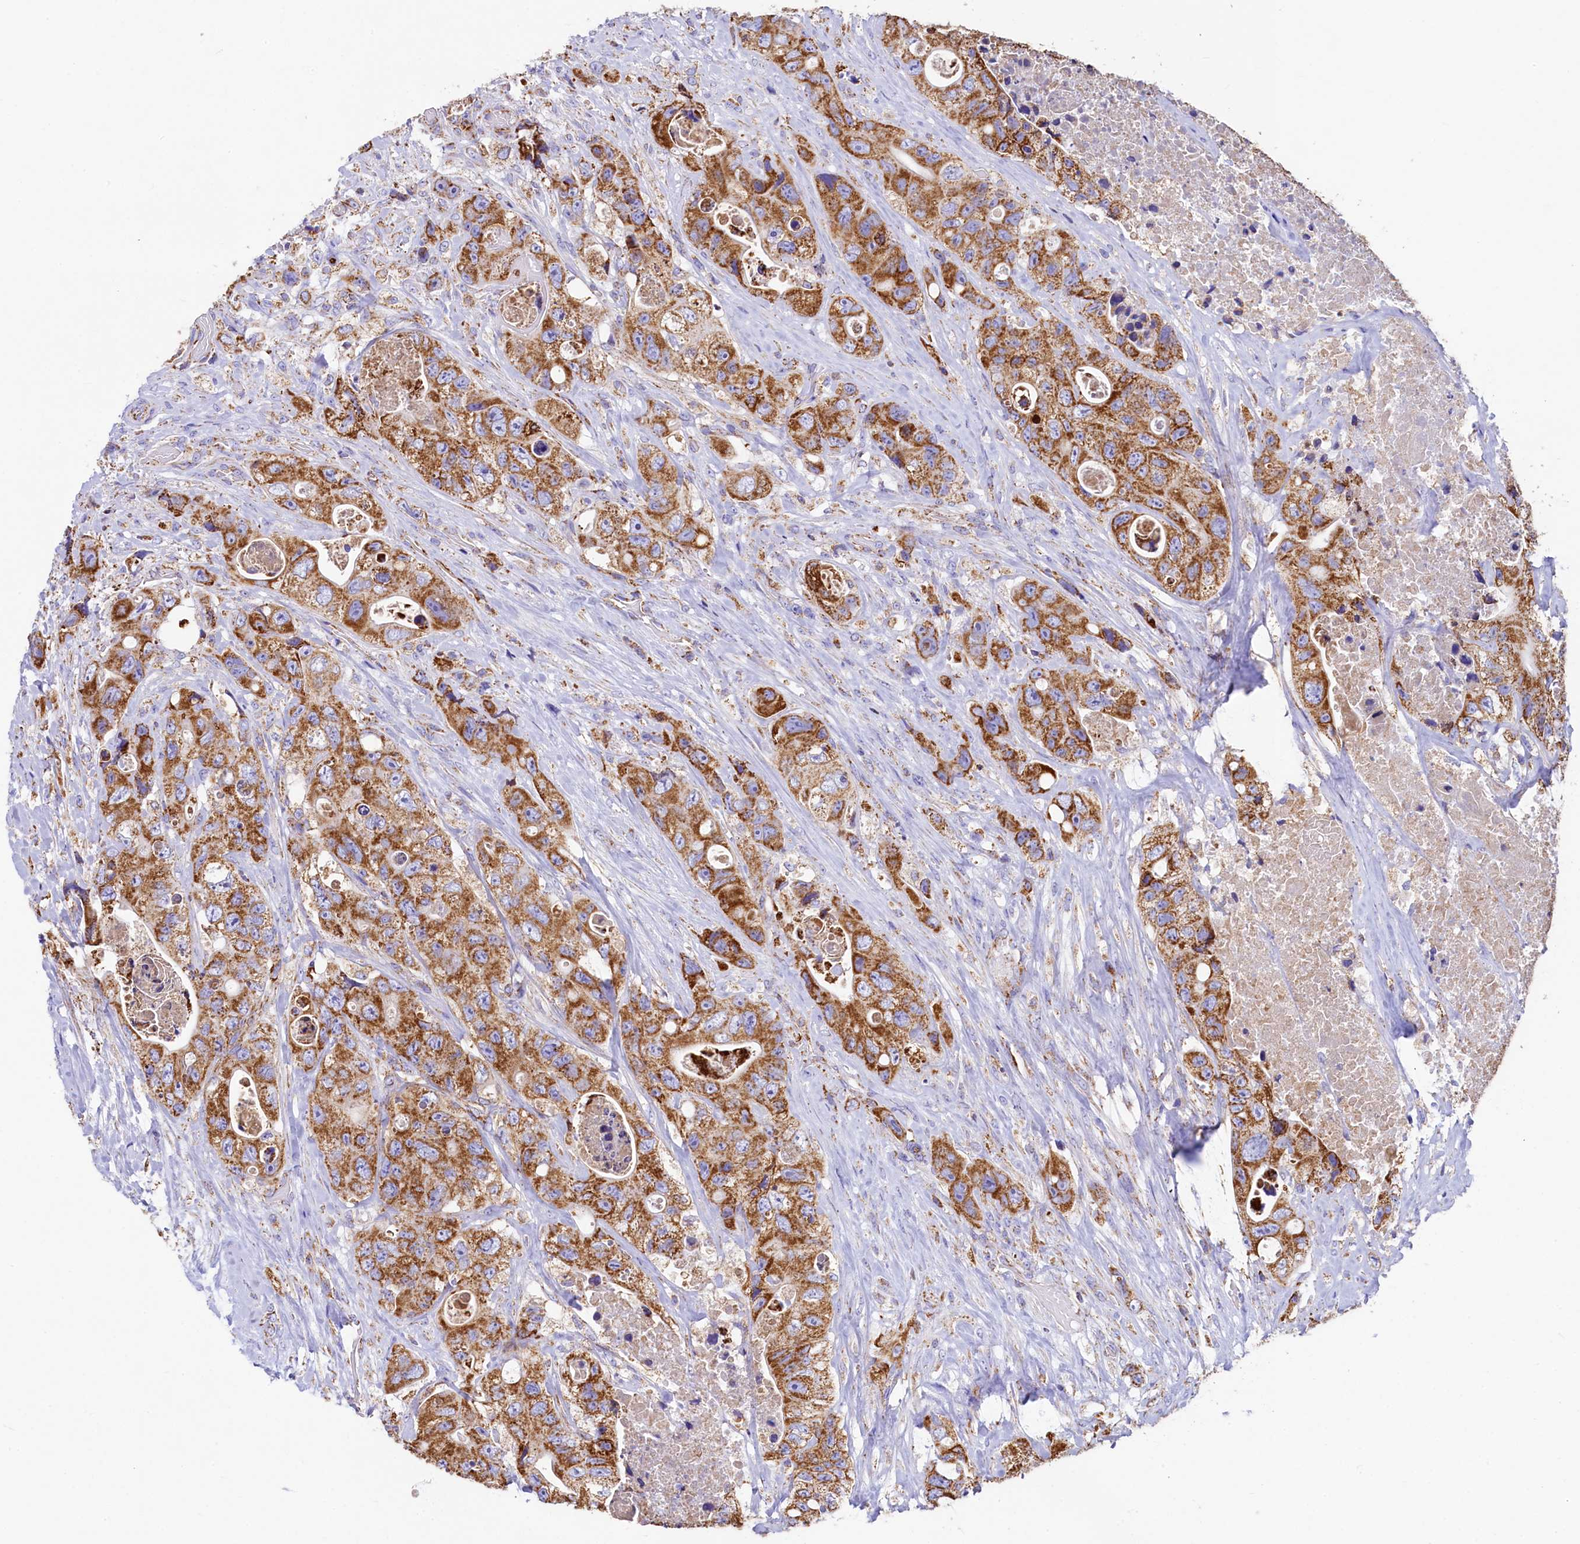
{"staining": {"intensity": "moderate", "quantity": ">75%", "location": "cytoplasmic/membranous"}, "tissue": "colorectal cancer", "cell_type": "Tumor cells", "image_type": "cancer", "snomed": [{"axis": "morphology", "description": "Adenocarcinoma, NOS"}, {"axis": "topography", "description": "Colon"}], "caption": "Colorectal adenocarcinoma stained for a protein (brown) shows moderate cytoplasmic/membranous positive staining in about >75% of tumor cells.", "gene": "IDH3A", "patient": {"sex": "female", "age": 46}}